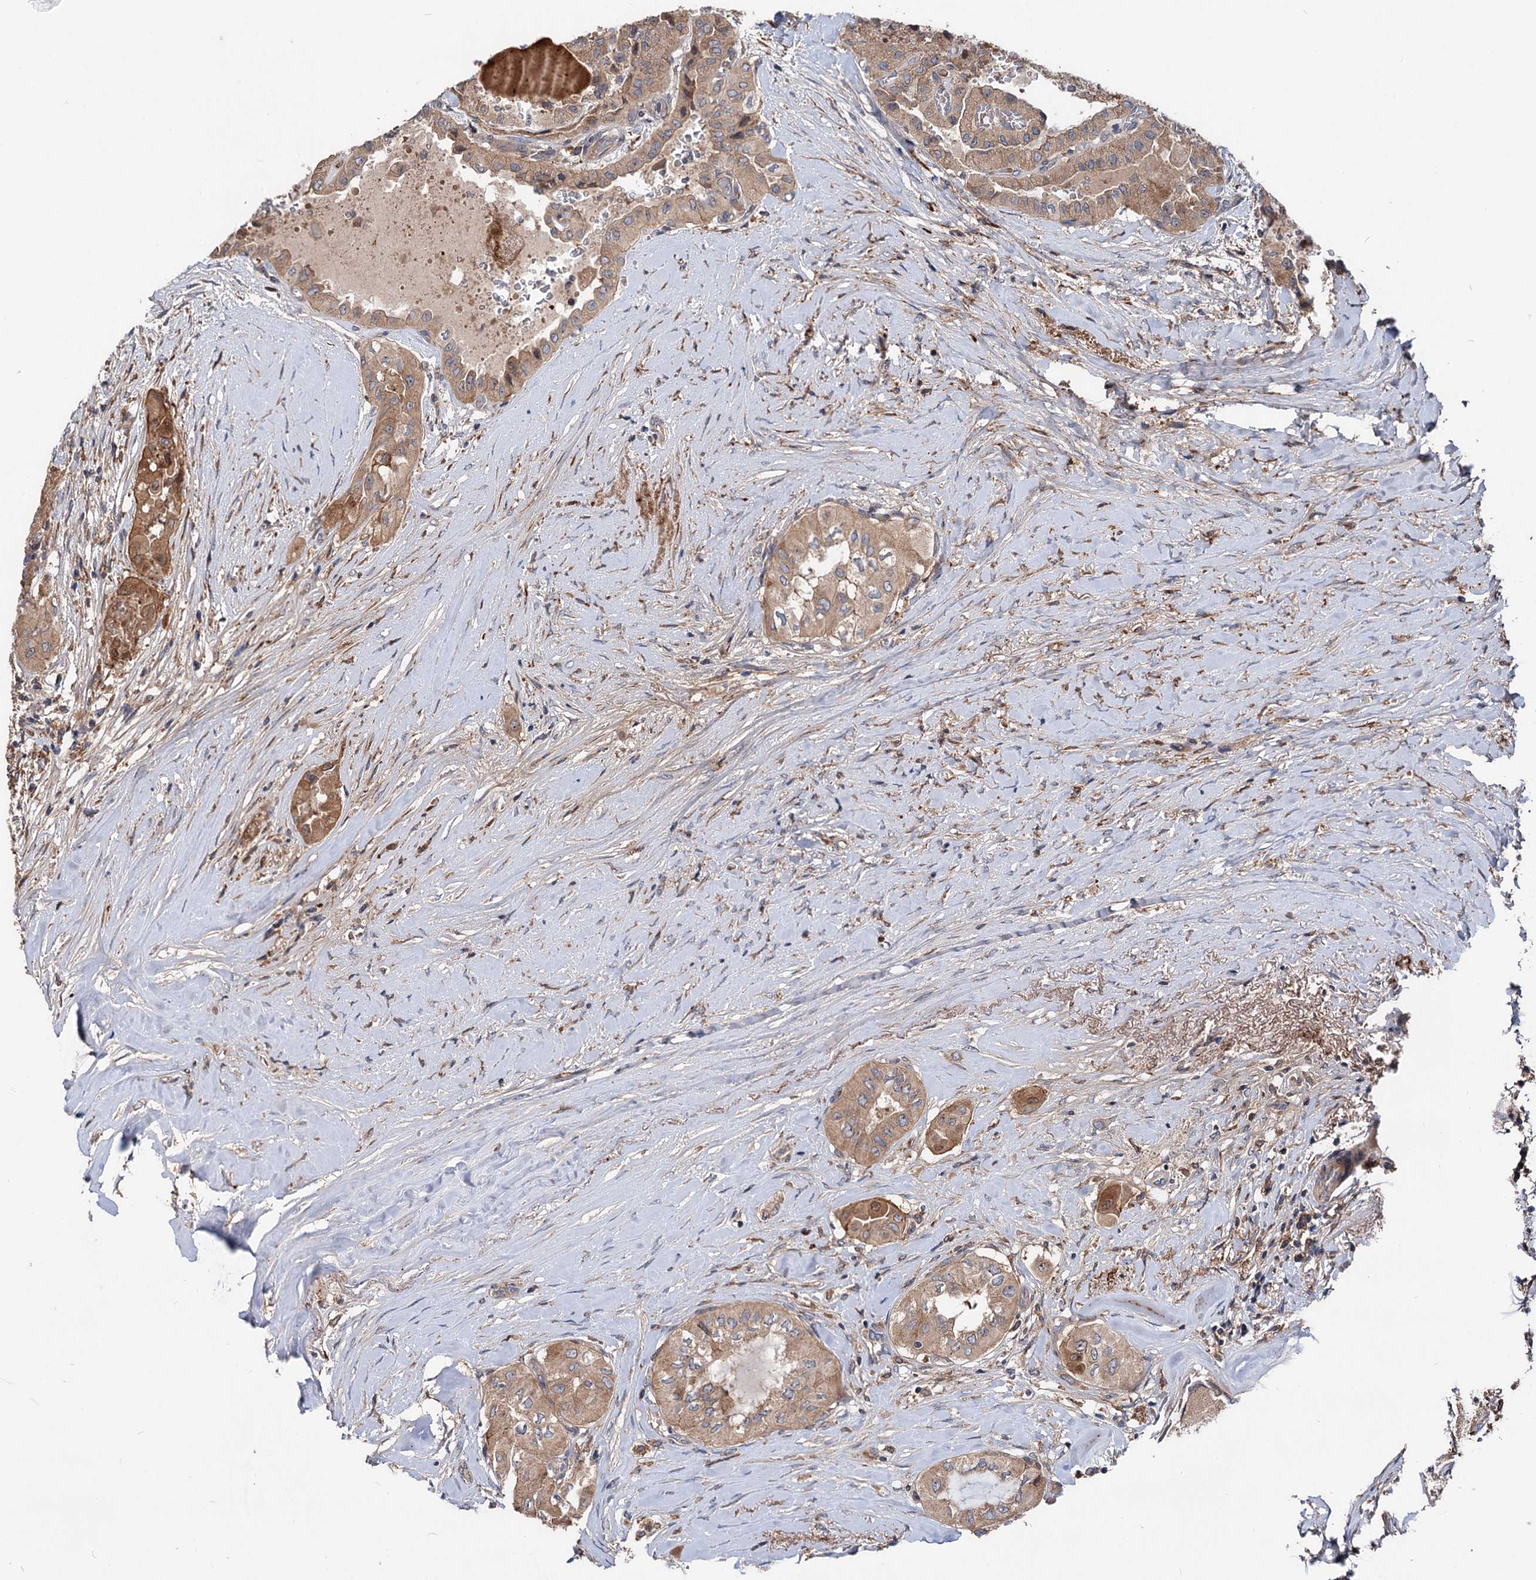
{"staining": {"intensity": "moderate", "quantity": ">75%", "location": "cytoplasmic/membranous"}, "tissue": "thyroid cancer", "cell_type": "Tumor cells", "image_type": "cancer", "snomed": [{"axis": "morphology", "description": "Papillary adenocarcinoma, NOS"}, {"axis": "topography", "description": "Thyroid gland"}], "caption": "Thyroid cancer stained with a brown dye demonstrates moderate cytoplasmic/membranous positive staining in approximately >75% of tumor cells.", "gene": "RNF111", "patient": {"sex": "female", "age": 59}}